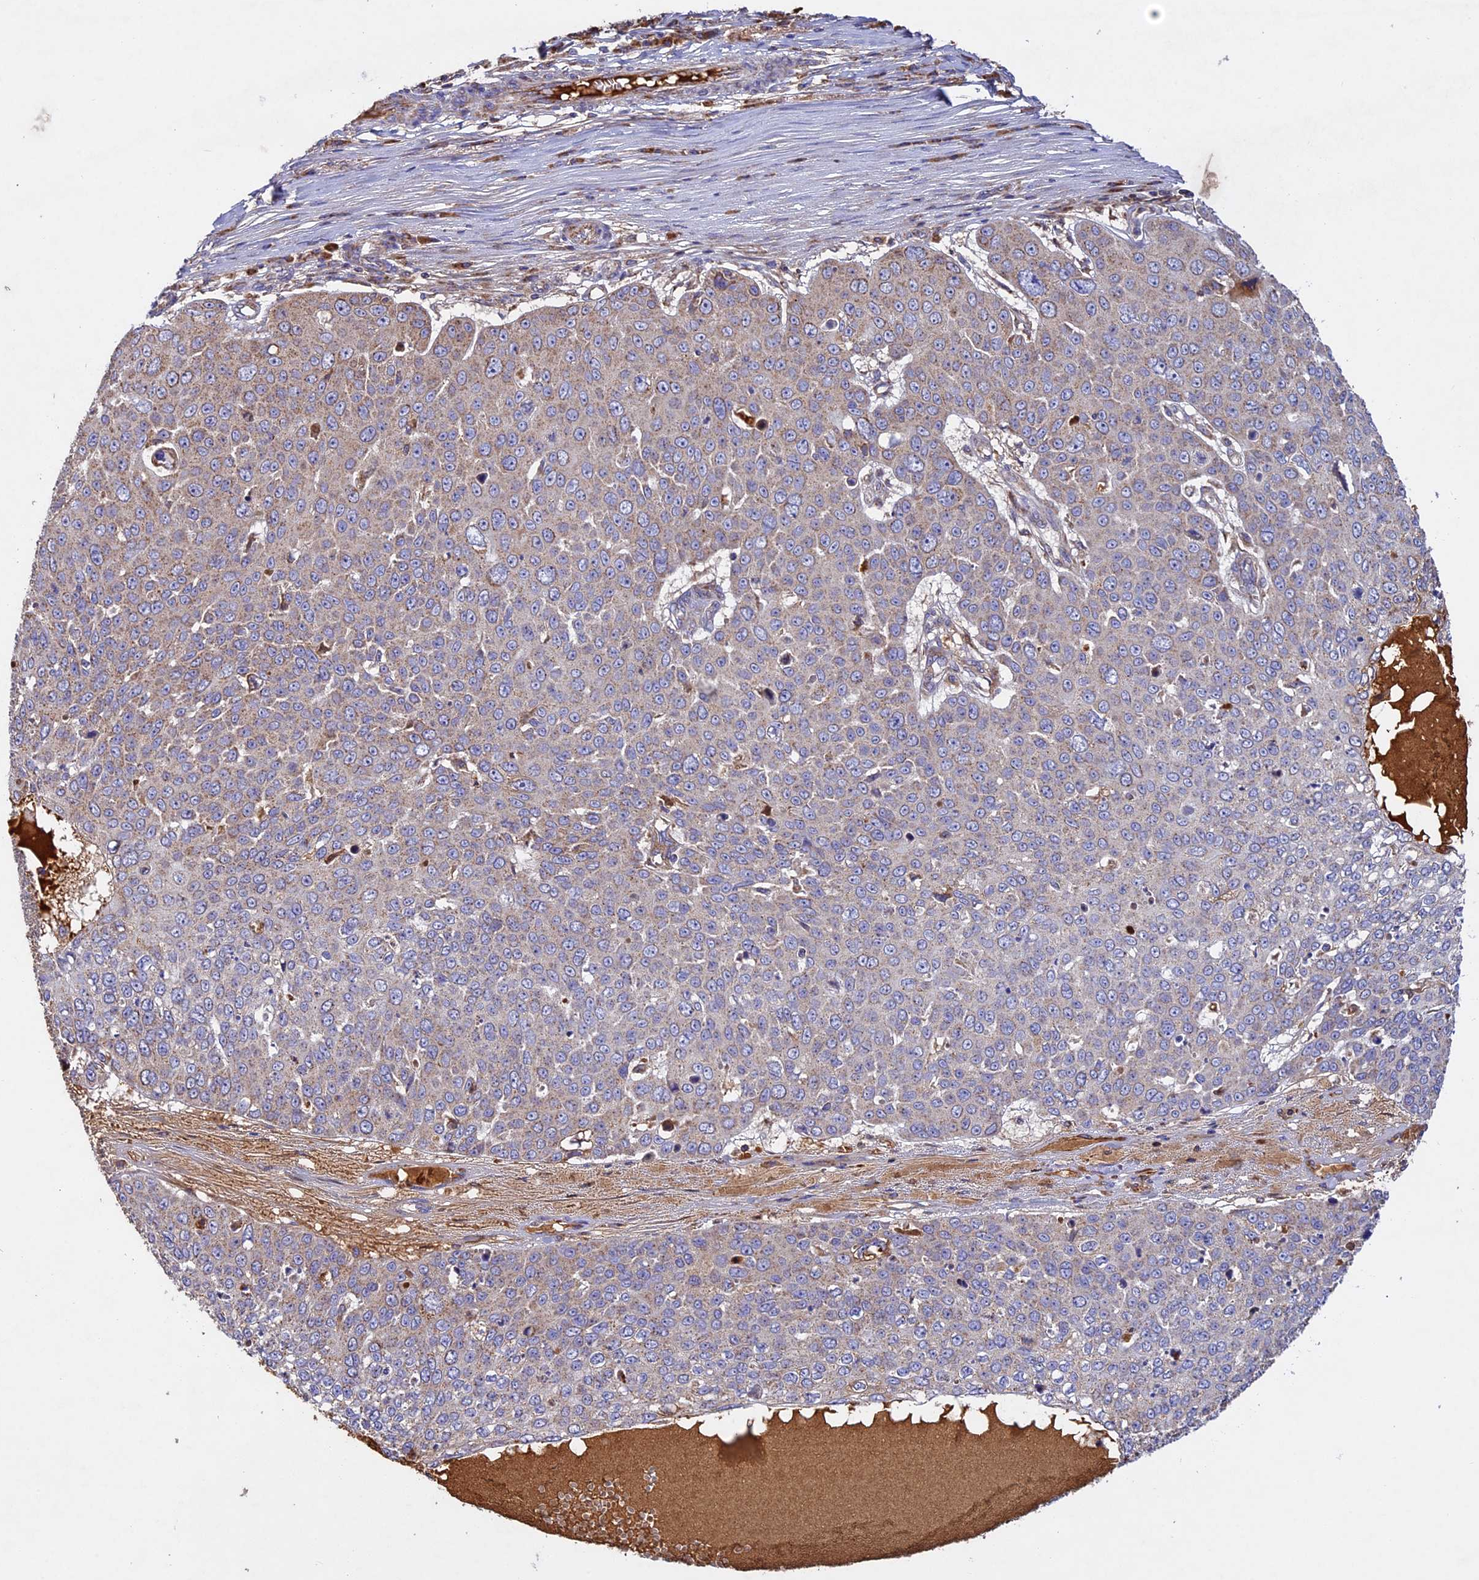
{"staining": {"intensity": "weak", "quantity": "25%-75%", "location": "cytoplasmic/membranous"}, "tissue": "skin cancer", "cell_type": "Tumor cells", "image_type": "cancer", "snomed": [{"axis": "morphology", "description": "Squamous cell carcinoma, NOS"}, {"axis": "topography", "description": "Skin"}], "caption": "Squamous cell carcinoma (skin) stained with immunohistochemistry (IHC) displays weak cytoplasmic/membranous staining in about 25%-75% of tumor cells.", "gene": "OCEL1", "patient": {"sex": "male", "age": 71}}